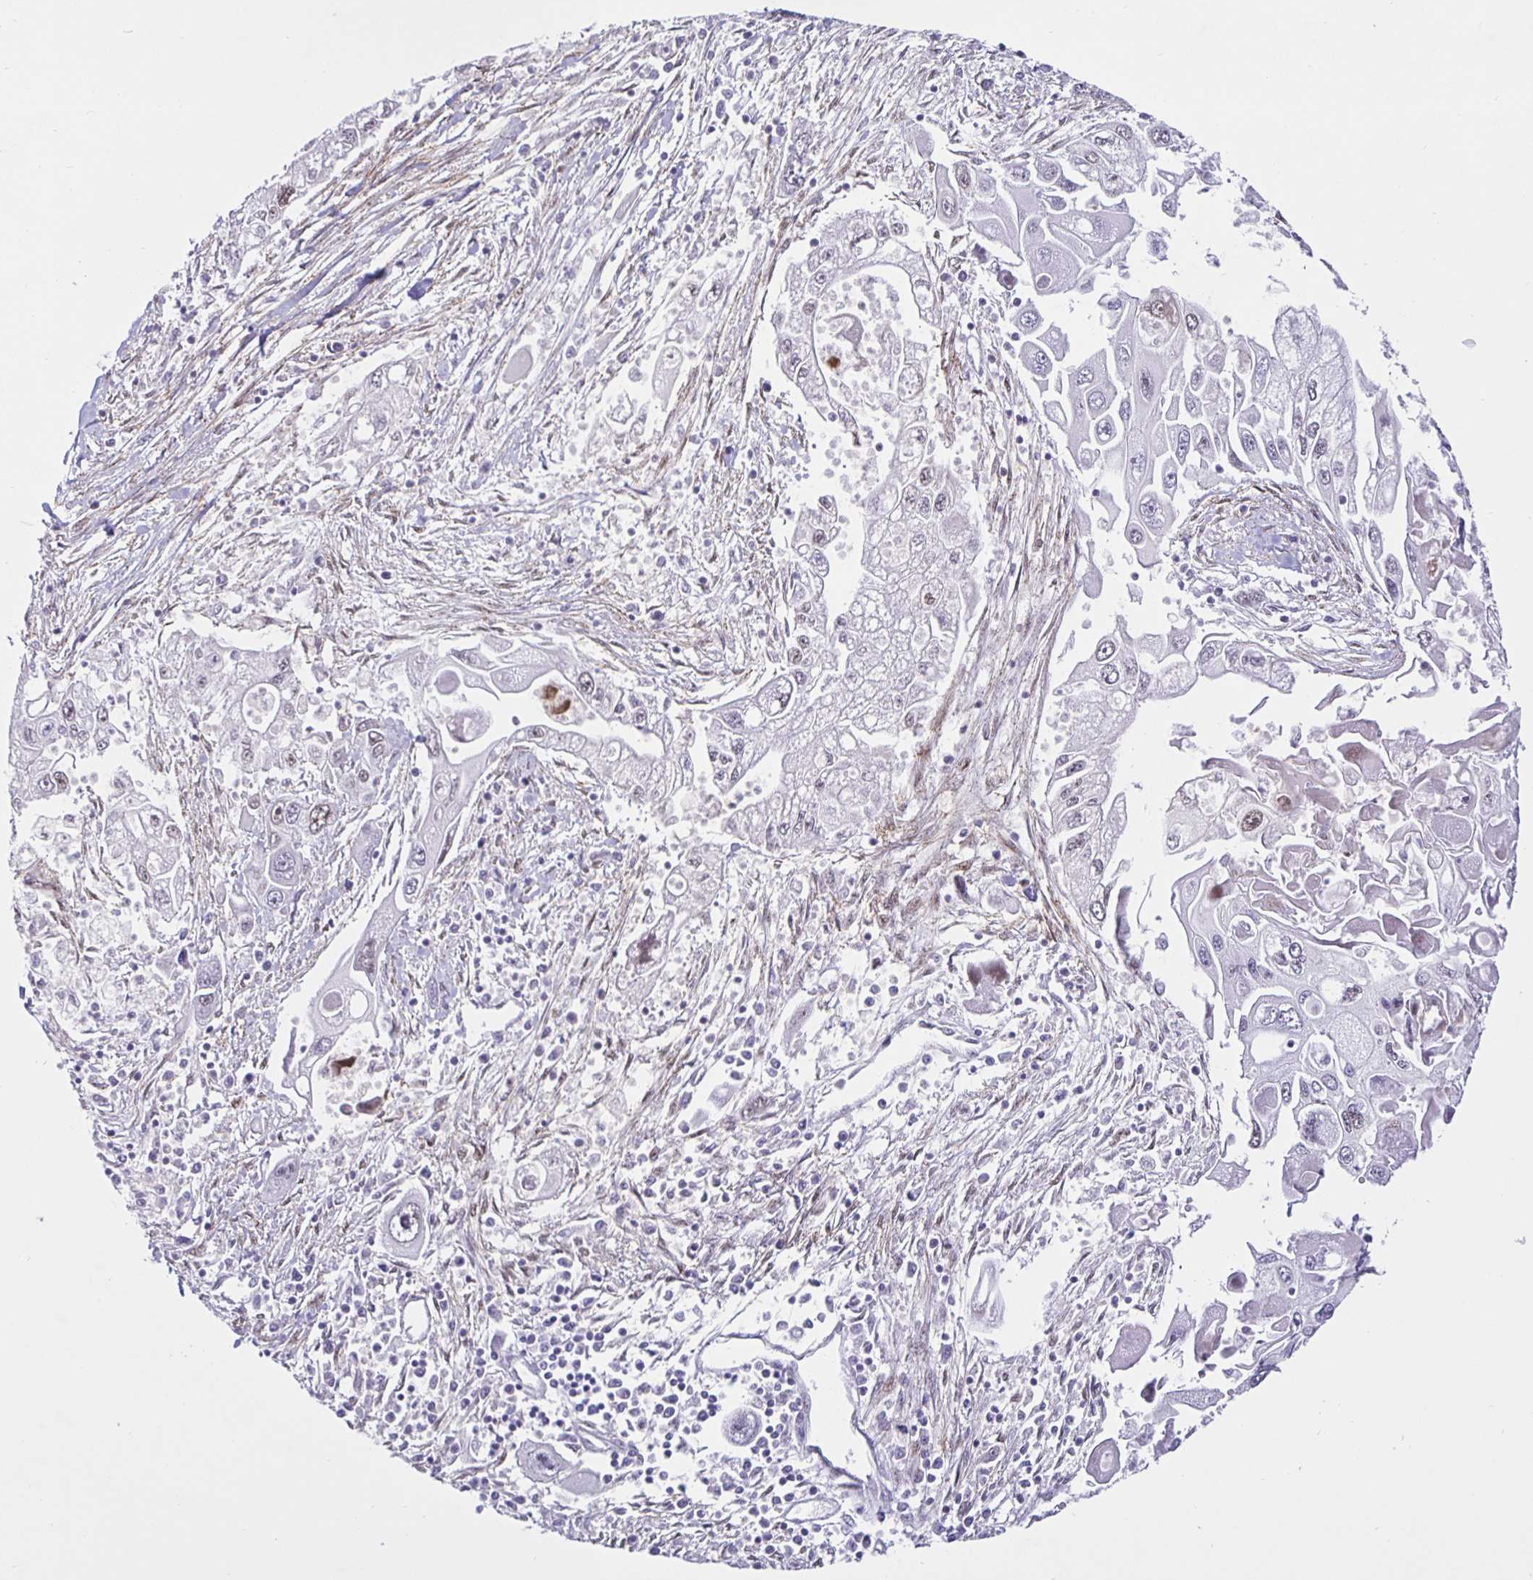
{"staining": {"intensity": "negative", "quantity": "none", "location": "none"}, "tissue": "pancreatic cancer", "cell_type": "Tumor cells", "image_type": "cancer", "snomed": [{"axis": "morphology", "description": "Adenocarcinoma, NOS"}, {"axis": "topography", "description": "Pancreas"}], "caption": "A histopathology image of human adenocarcinoma (pancreatic) is negative for staining in tumor cells.", "gene": "FOSL2", "patient": {"sex": "male", "age": 70}}